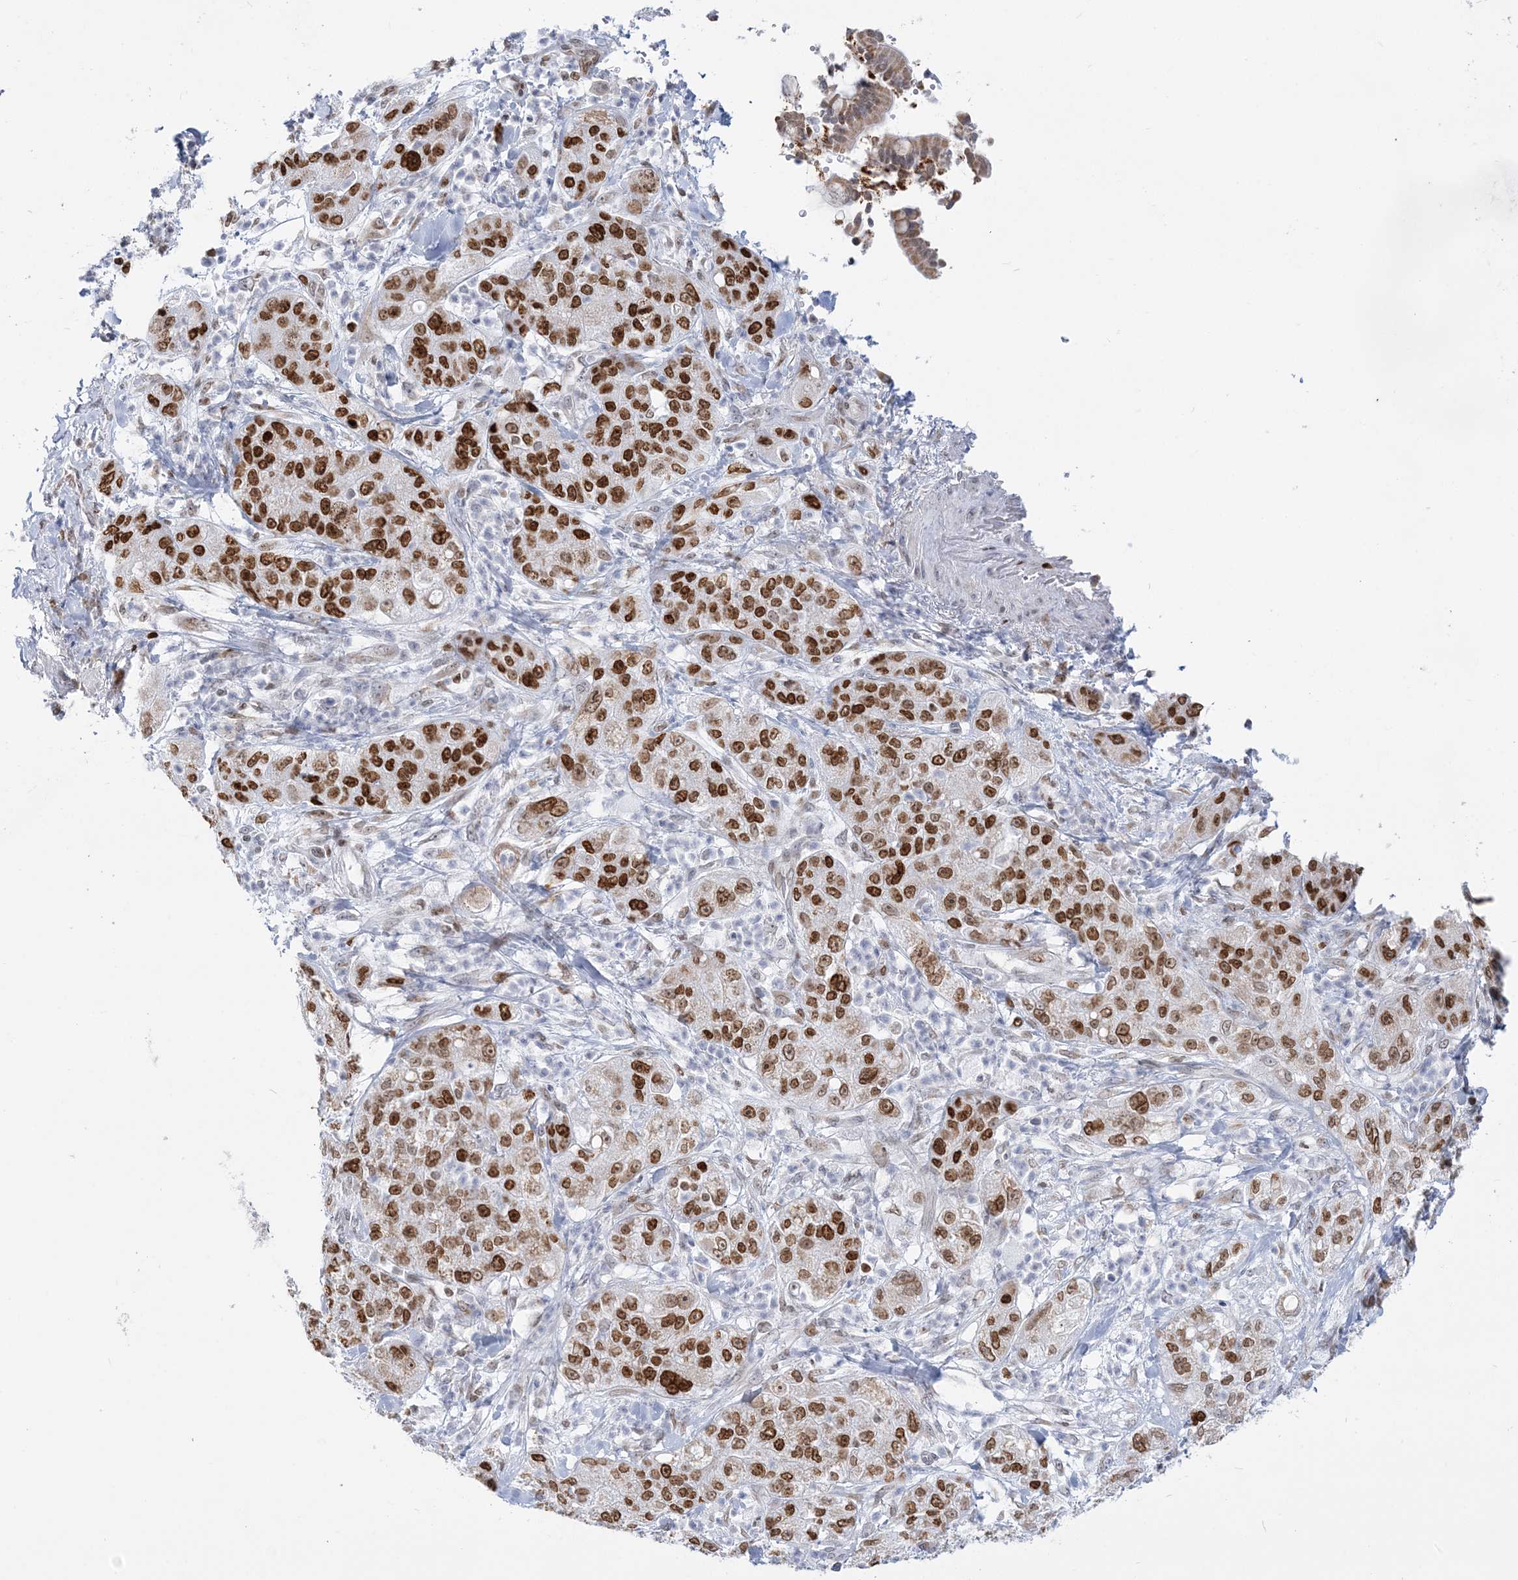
{"staining": {"intensity": "strong", "quantity": ">75%", "location": "nuclear"}, "tissue": "pancreatic cancer", "cell_type": "Tumor cells", "image_type": "cancer", "snomed": [{"axis": "morphology", "description": "Adenocarcinoma, NOS"}, {"axis": "topography", "description": "Pancreas"}], "caption": "Human pancreatic cancer (adenocarcinoma) stained with a protein marker displays strong staining in tumor cells.", "gene": "DDX21", "patient": {"sex": "female", "age": 78}}